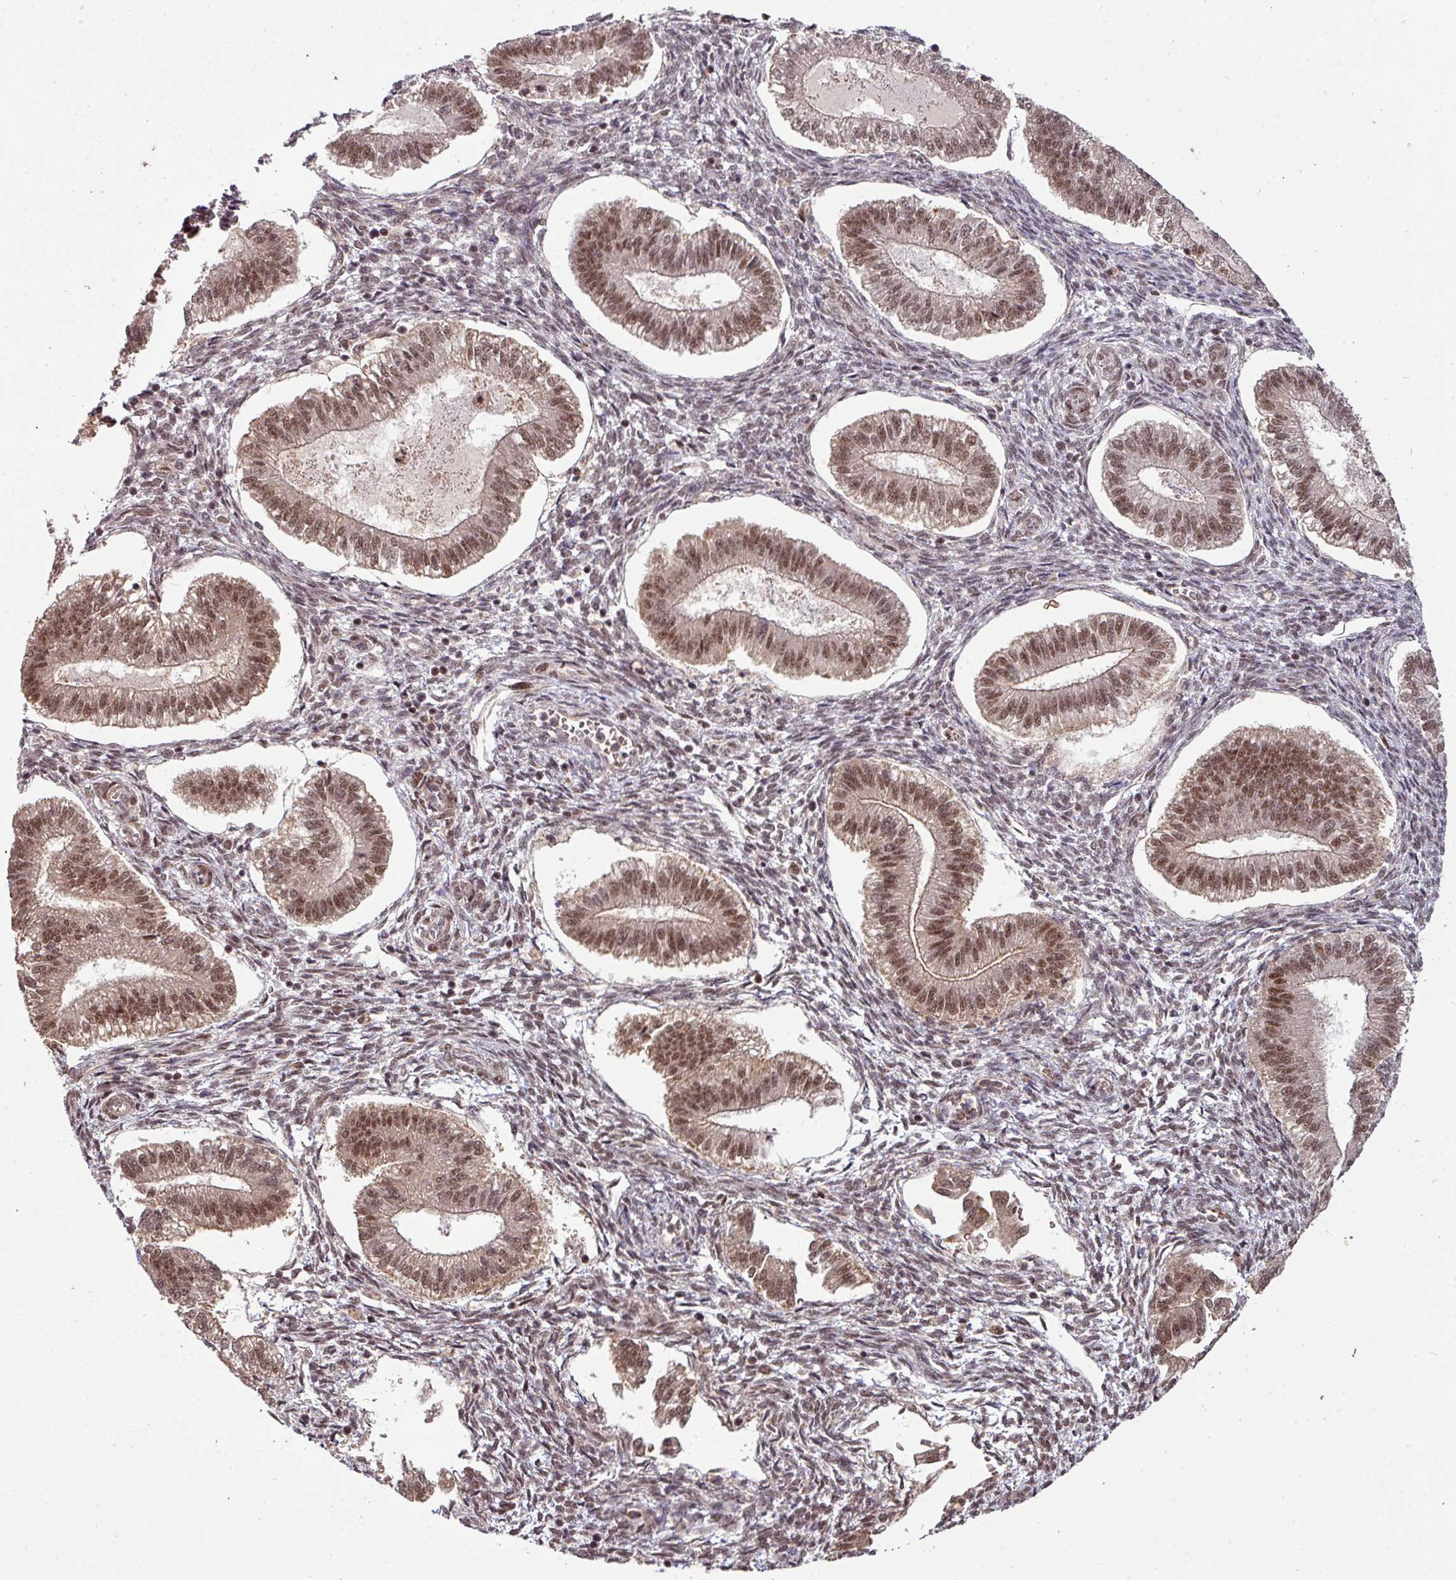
{"staining": {"intensity": "moderate", "quantity": ">75%", "location": "nuclear"}, "tissue": "endometrium", "cell_type": "Cells in endometrial stroma", "image_type": "normal", "snomed": [{"axis": "morphology", "description": "Normal tissue, NOS"}, {"axis": "topography", "description": "Endometrium"}], "caption": "Immunohistochemistry (DAB) staining of normal human endometrium shows moderate nuclear protein staining in approximately >75% of cells in endometrial stroma.", "gene": "PHF23", "patient": {"sex": "female", "age": 25}}